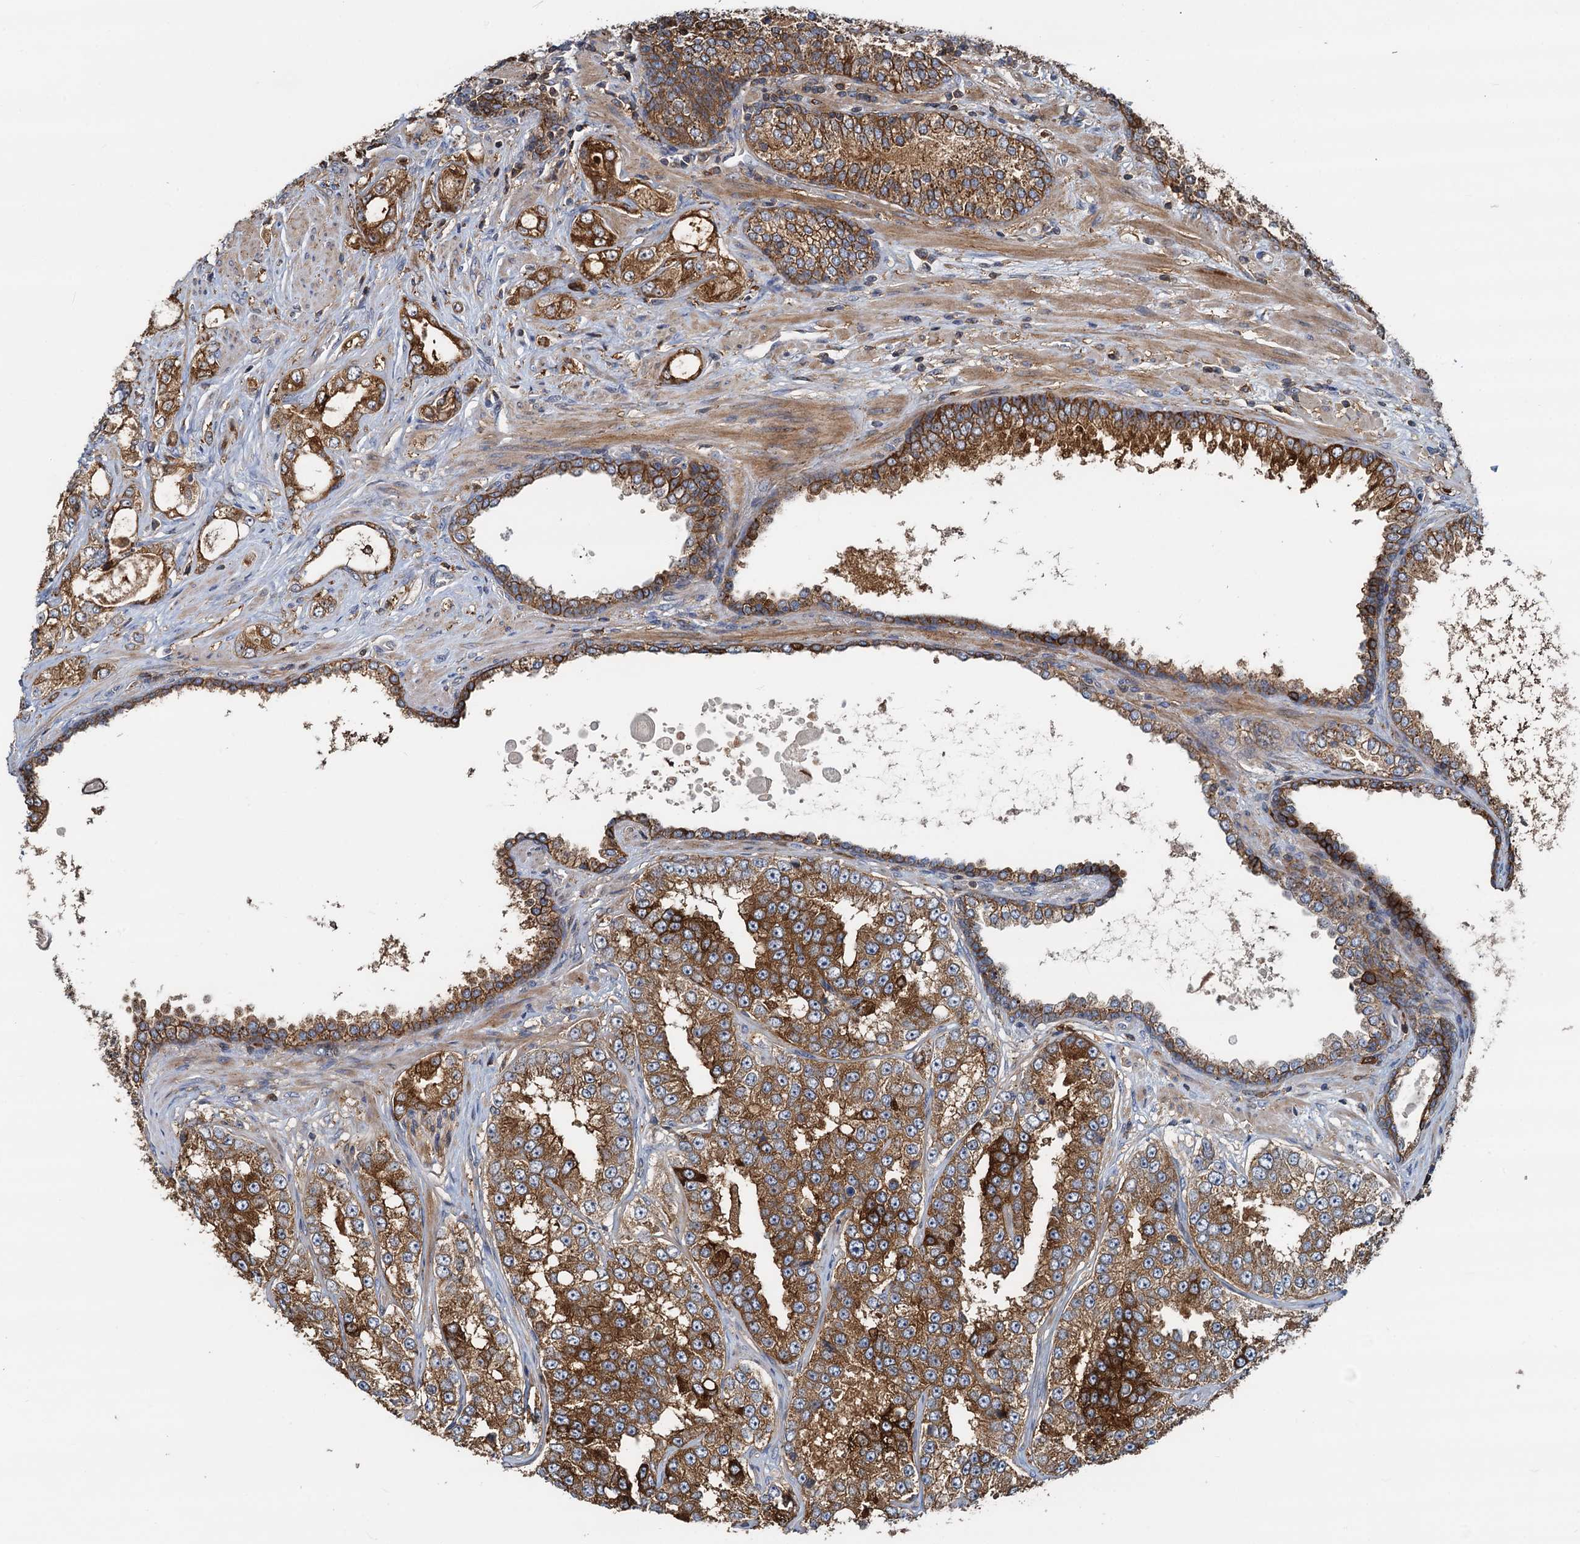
{"staining": {"intensity": "strong", "quantity": ">75%", "location": "cytoplasmic/membranous"}, "tissue": "prostate cancer", "cell_type": "Tumor cells", "image_type": "cancer", "snomed": [{"axis": "morphology", "description": "Normal tissue, NOS"}, {"axis": "morphology", "description": "Adenocarcinoma, High grade"}, {"axis": "topography", "description": "Prostate"}], "caption": "Protein positivity by IHC shows strong cytoplasmic/membranous staining in approximately >75% of tumor cells in prostate adenocarcinoma (high-grade). The protein is shown in brown color, while the nuclei are stained blue.", "gene": "LNX2", "patient": {"sex": "male", "age": 83}}